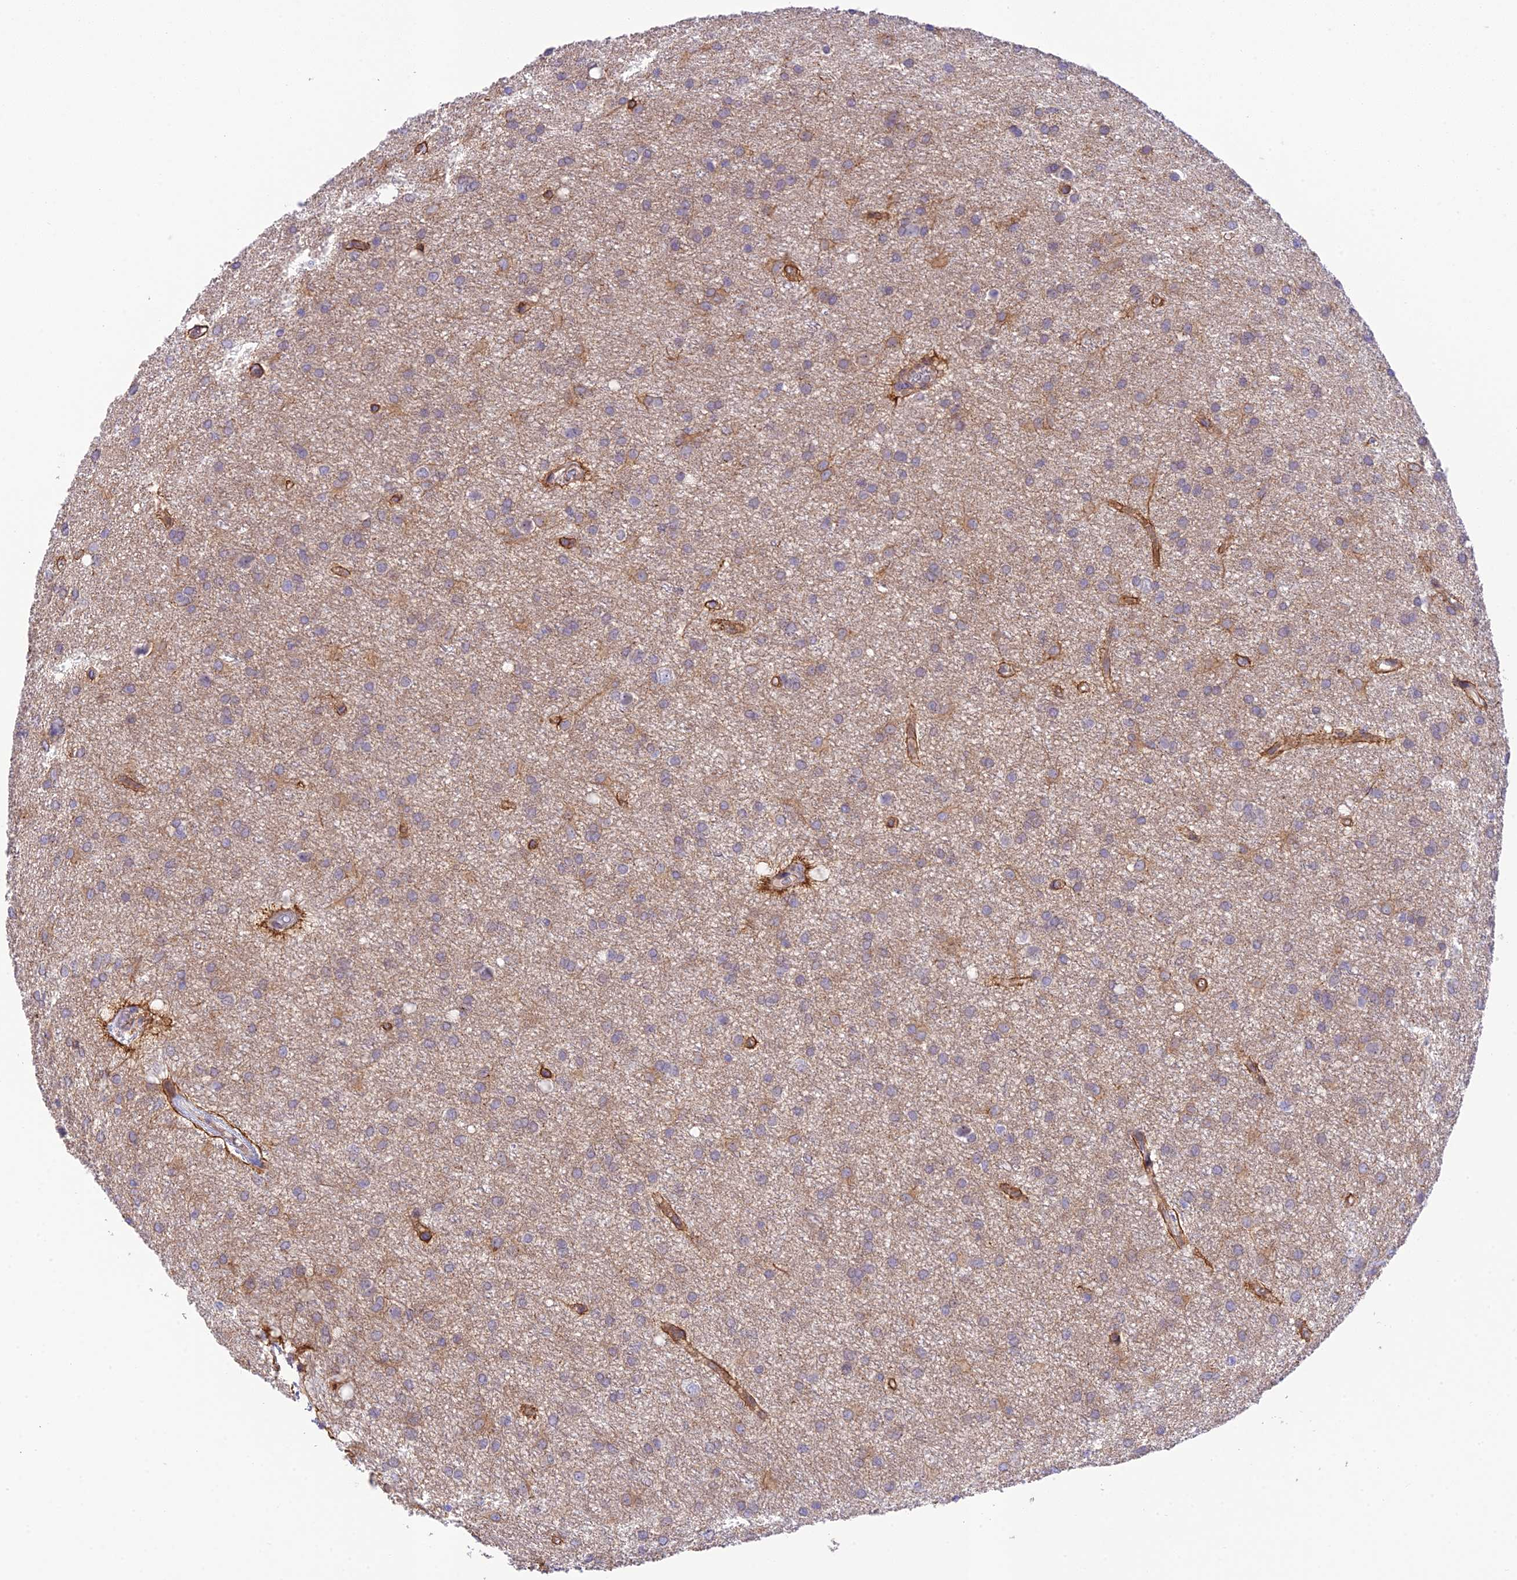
{"staining": {"intensity": "weak", "quantity": "25%-75%", "location": "cytoplasmic/membranous"}, "tissue": "glioma", "cell_type": "Tumor cells", "image_type": "cancer", "snomed": [{"axis": "morphology", "description": "Glioma, malignant, High grade"}, {"axis": "topography", "description": "Brain"}], "caption": "Malignant high-grade glioma stained with DAB (3,3'-diaminobenzidine) immunohistochemistry (IHC) reveals low levels of weak cytoplasmic/membranous staining in approximately 25%-75% of tumor cells.", "gene": "EXOC3L4", "patient": {"sex": "female", "age": 50}}